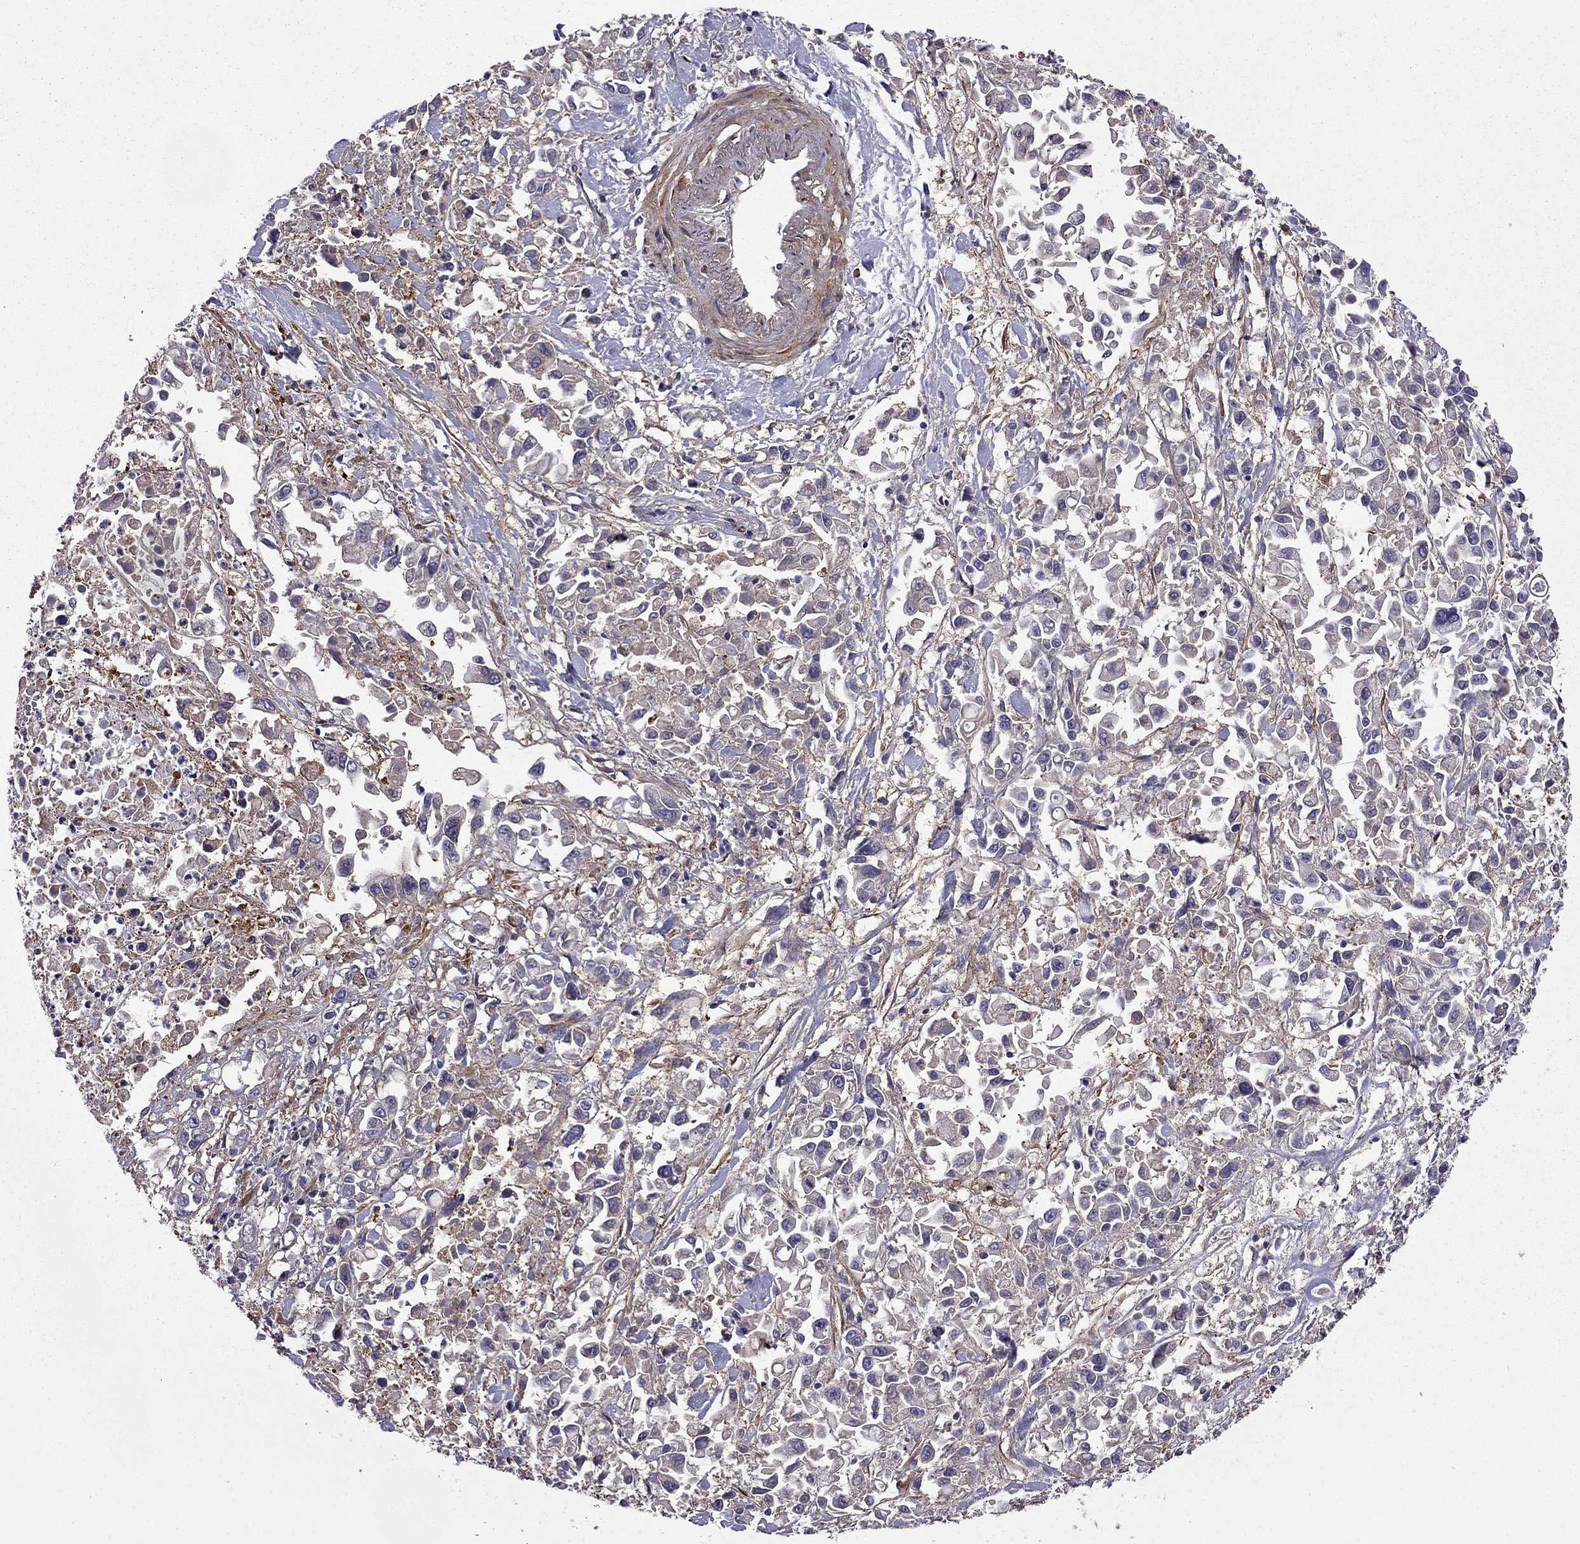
{"staining": {"intensity": "weak", "quantity": "<25%", "location": "cytoplasmic/membranous"}, "tissue": "pancreatic cancer", "cell_type": "Tumor cells", "image_type": "cancer", "snomed": [{"axis": "morphology", "description": "Adenocarcinoma, NOS"}, {"axis": "topography", "description": "Pancreas"}], "caption": "The image displays no significant expression in tumor cells of pancreatic adenocarcinoma.", "gene": "ITGB1", "patient": {"sex": "female", "age": 83}}